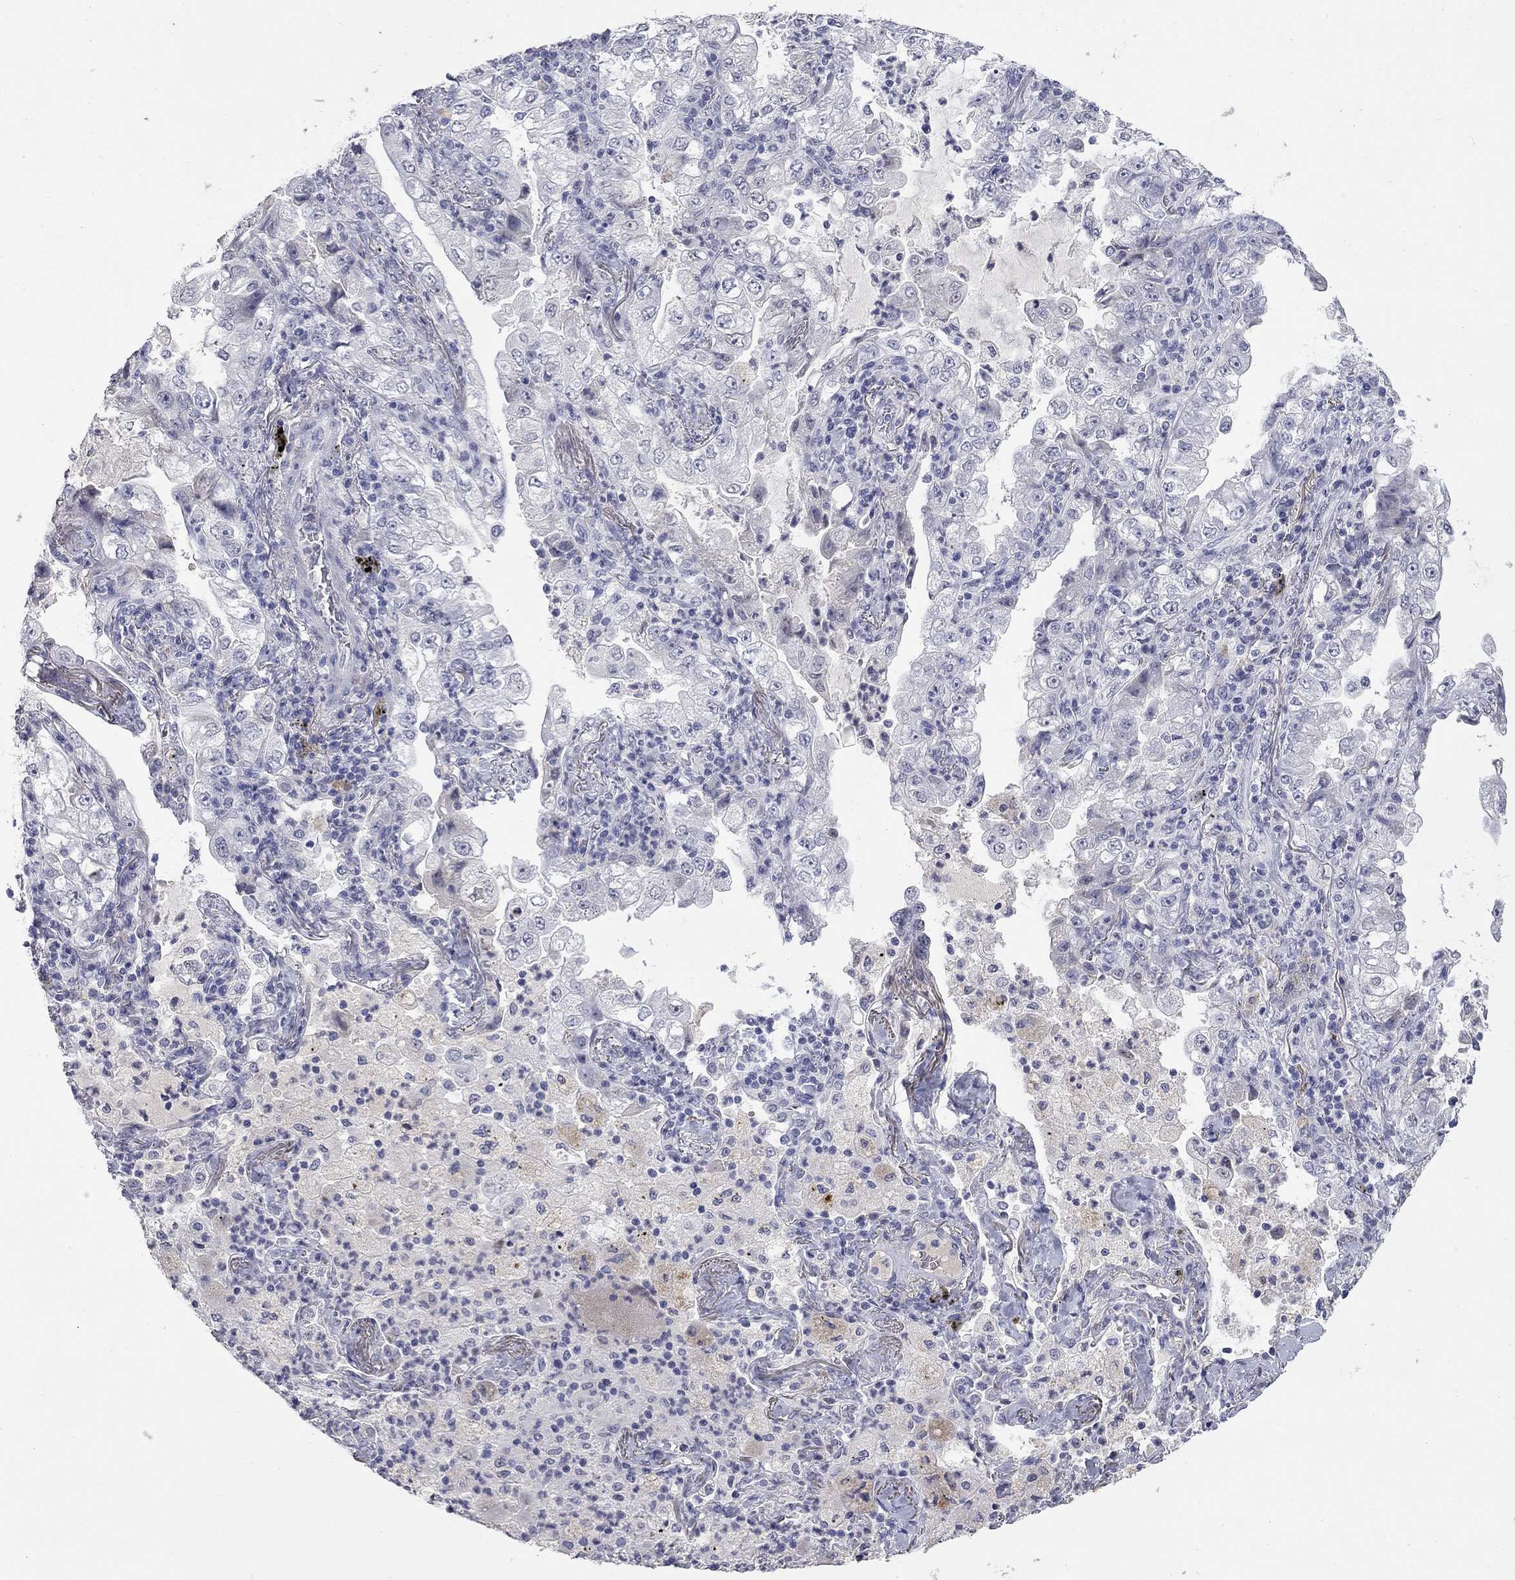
{"staining": {"intensity": "negative", "quantity": "none", "location": "none"}, "tissue": "lung cancer", "cell_type": "Tumor cells", "image_type": "cancer", "snomed": [{"axis": "morphology", "description": "Adenocarcinoma, NOS"}, {"axis": "topography", "description": "Lung"}], "caption": "Micrograph shows no protein positivity in tumor cells of lung cancer (adenocarcinoma) tissue.", "gene": "SLC51A", "patient": {"sex": "female", "age": 73}}